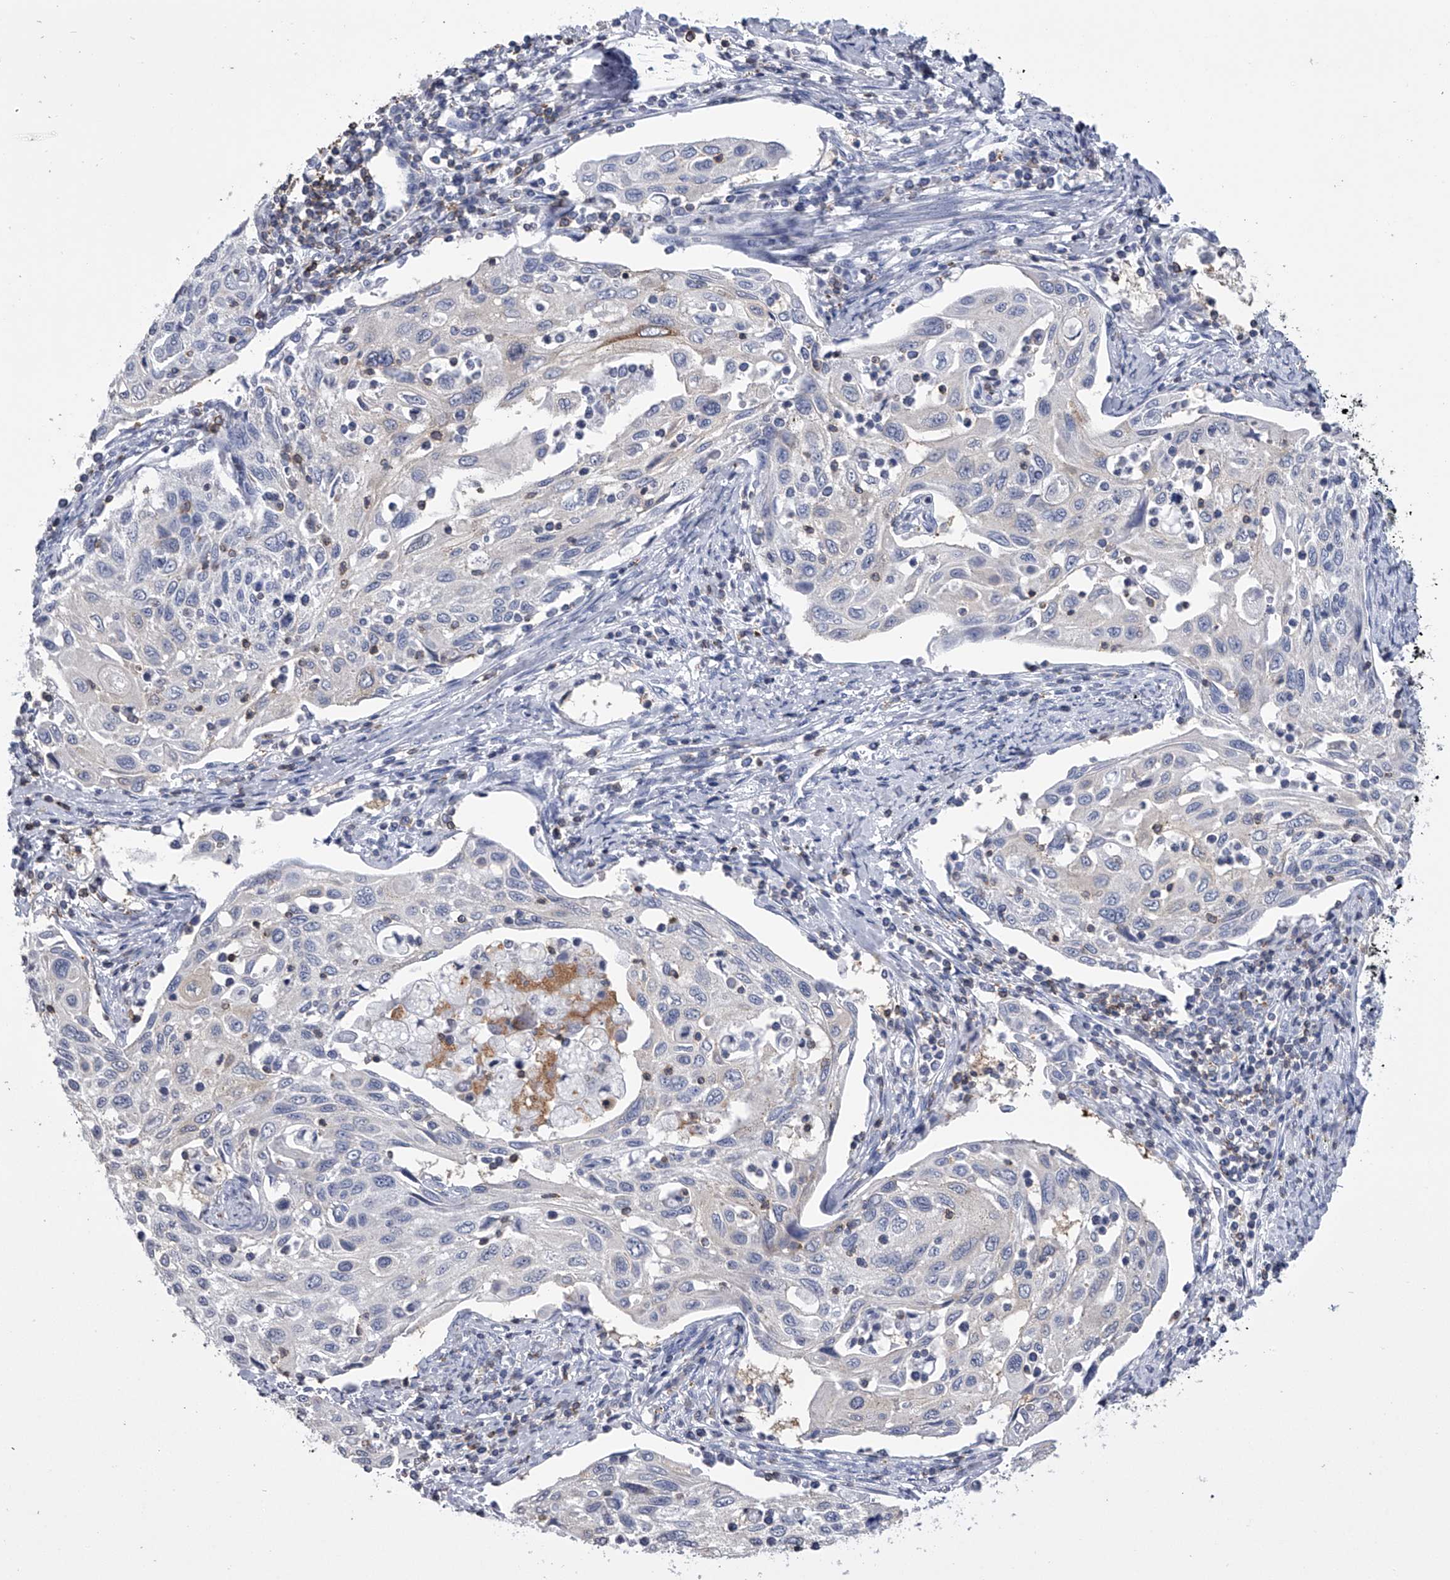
{"staining": {"intensity": "negative", "quantity": "none", "location": "none"}, "tissue": "cervical cancer", "cell_type": "Tumor cells", "image_type": "cancer", "snomed": [{"axis": "morphology", "description": "Squamous cell carcinoma, NOS"}, {"axis": "topography", "description": "Cervix"}], "caption": "Squamous cell carcinoma (cervical) was stained to show a protein in brown. There is no significant expression in tumor cells.", "gene": "TASP1", "patient": {"sex": "female", "age": 70}}